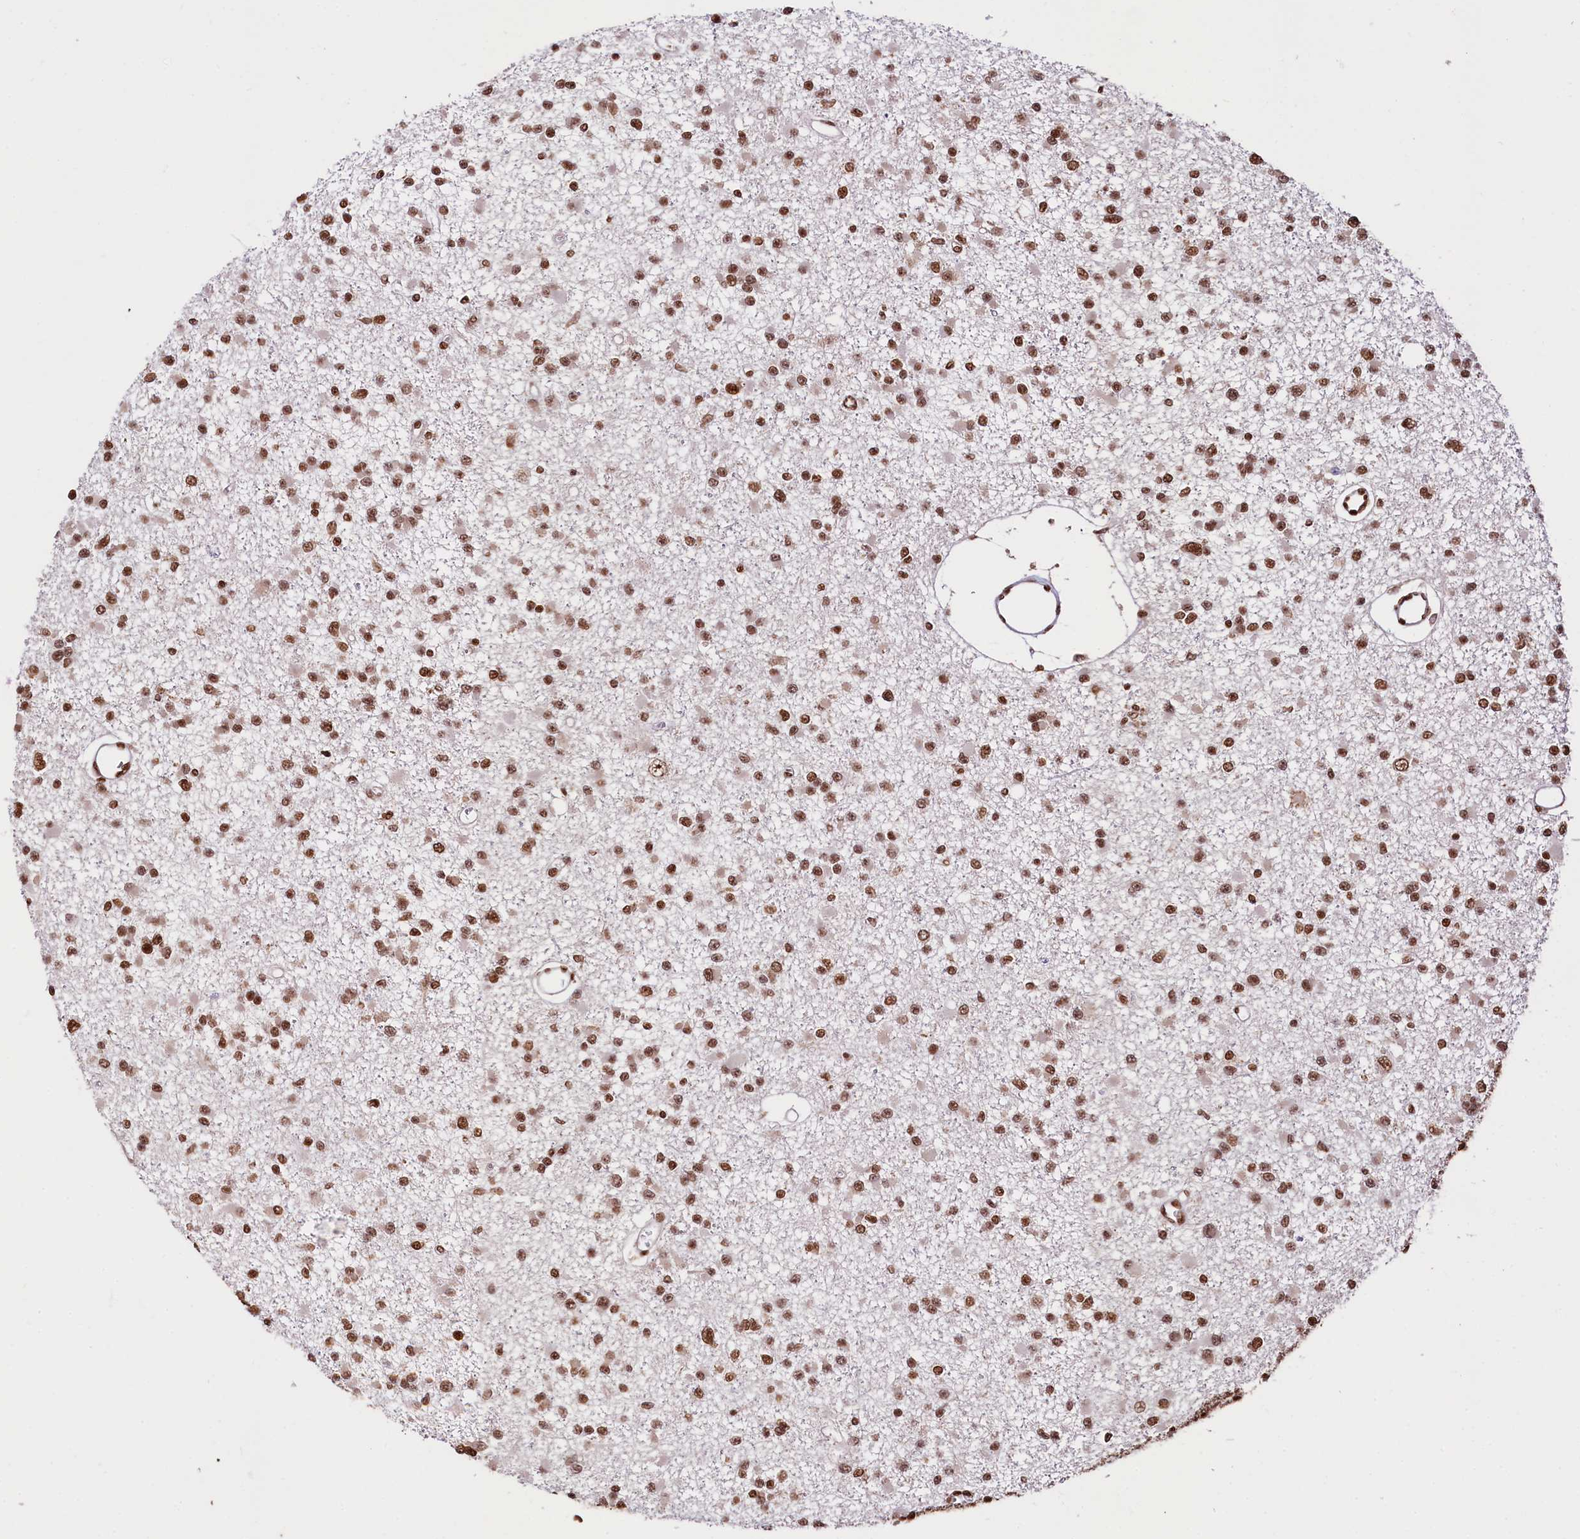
{"staining": {"intensity": "moderate", "quantity": ">75%", "location": "nuclear"}, "tissue": "glioma", "cell_type": "Tumor cells", "image_type": "cancer", "snomed": [{"axis": "morphology", "description": "Glioma, malignant, Low grade"}, {"axis": "topography", "description": "Brain"}], "caption": "Moderate nuclear positivity is seen in about >75% of tumor cells in glioma.", "gene": "PDS5B", "patient": {"sex": "female", "age": 22}}